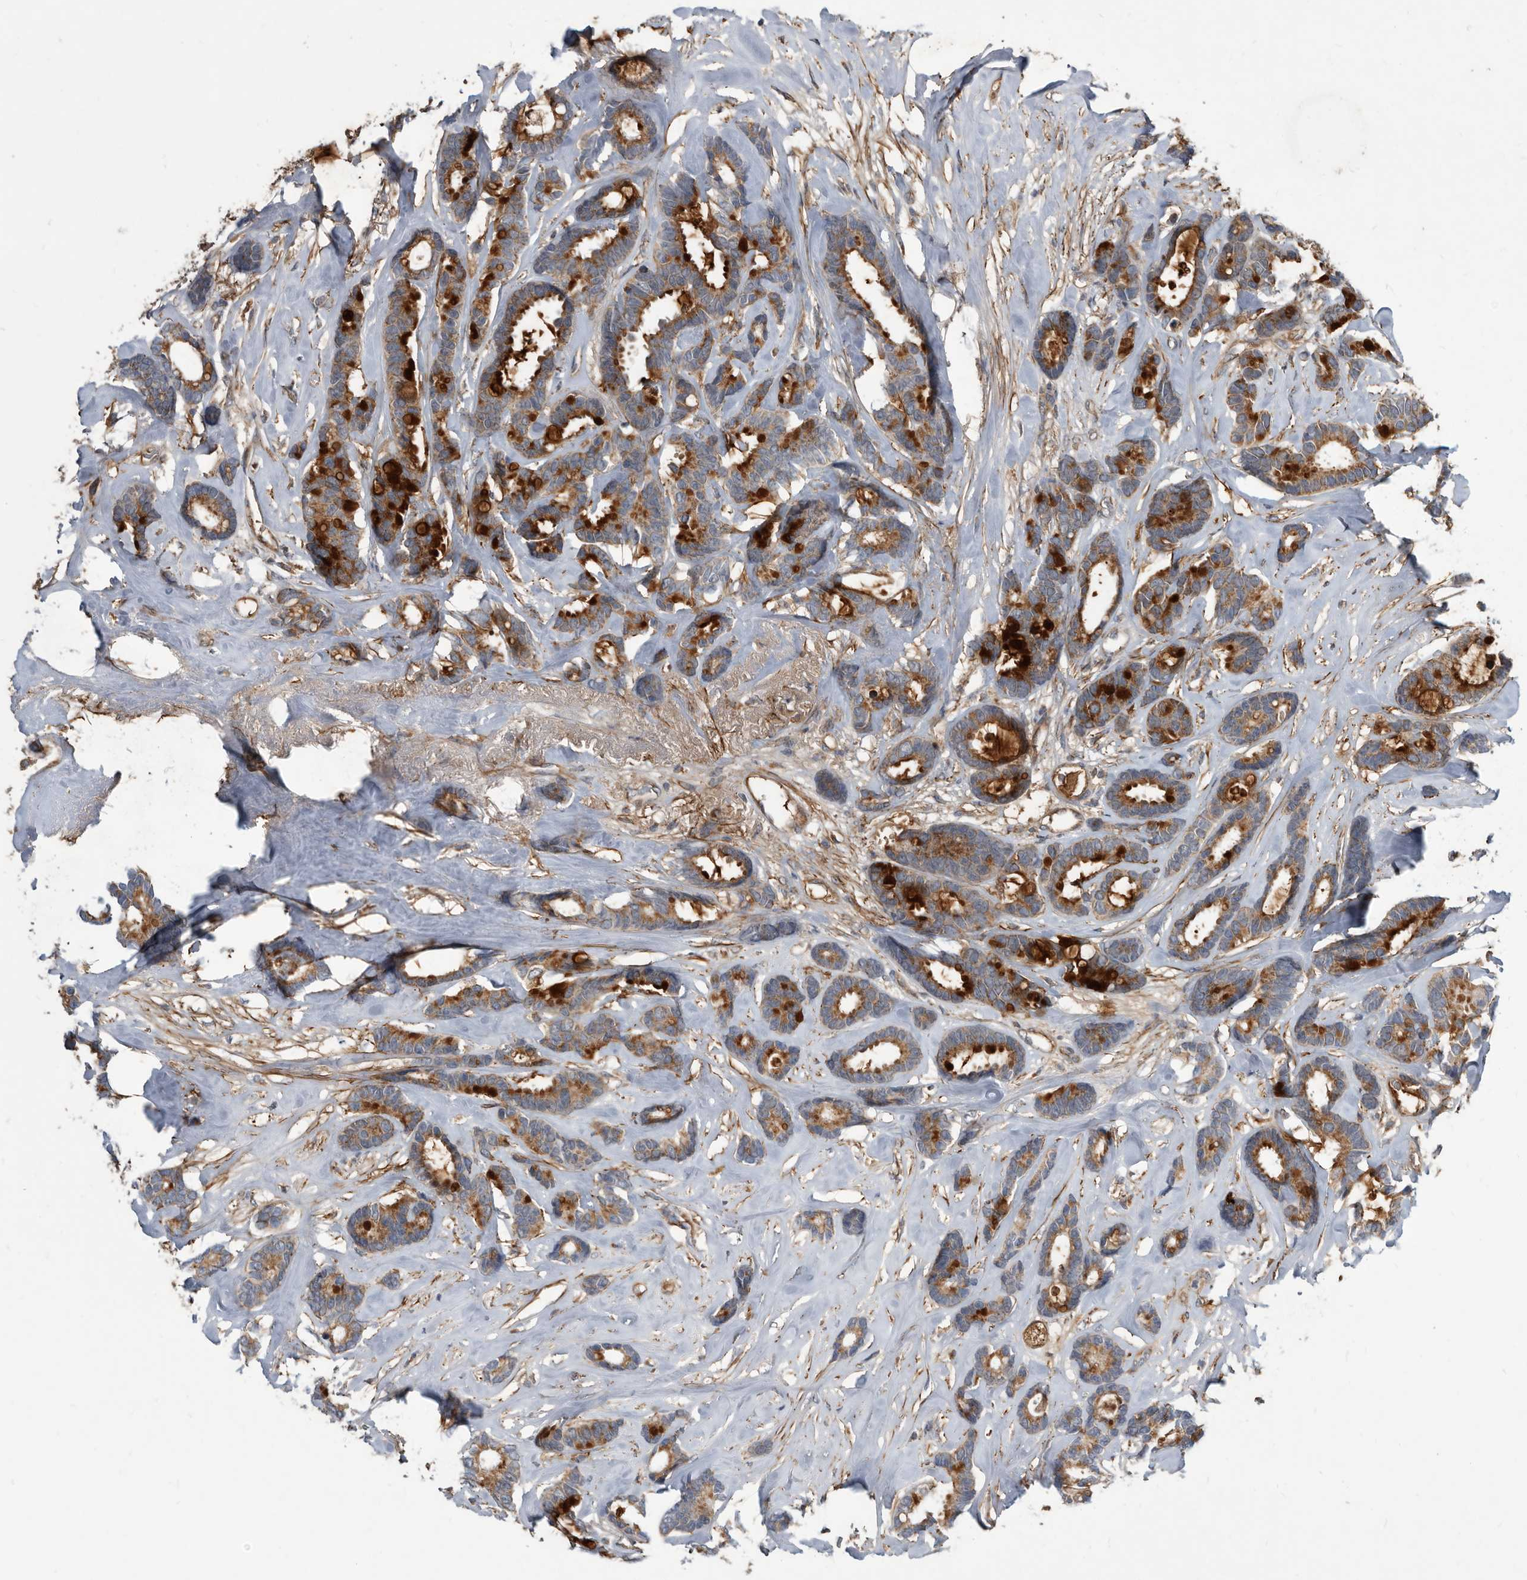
{"staining": {"intensity": "strong", "quantity": ">75%", "location": "cytoplasmic/membranous"}, "tissue": "breast cancer", "cell_type": "Tumor cells", "image_type": "cancer", "snomed": [{"axis": "morphology", "description": "Duct carcinoma"}, {"axis": "topography", "description": "Breast"}], "caption": "Tumor cells demonstrate high levels of strong cytoplasmic/membranous staining in about >75% of cells in breast infiltrating ductal carcinoma. (Stains: DAB (3,3'-diaminobenzidine) in brown, nuclei in blue, Microscopy: brightfield microscopy at high magnification).", "gene": "PI15", "patient": {"sex": "female", "age": 87}}